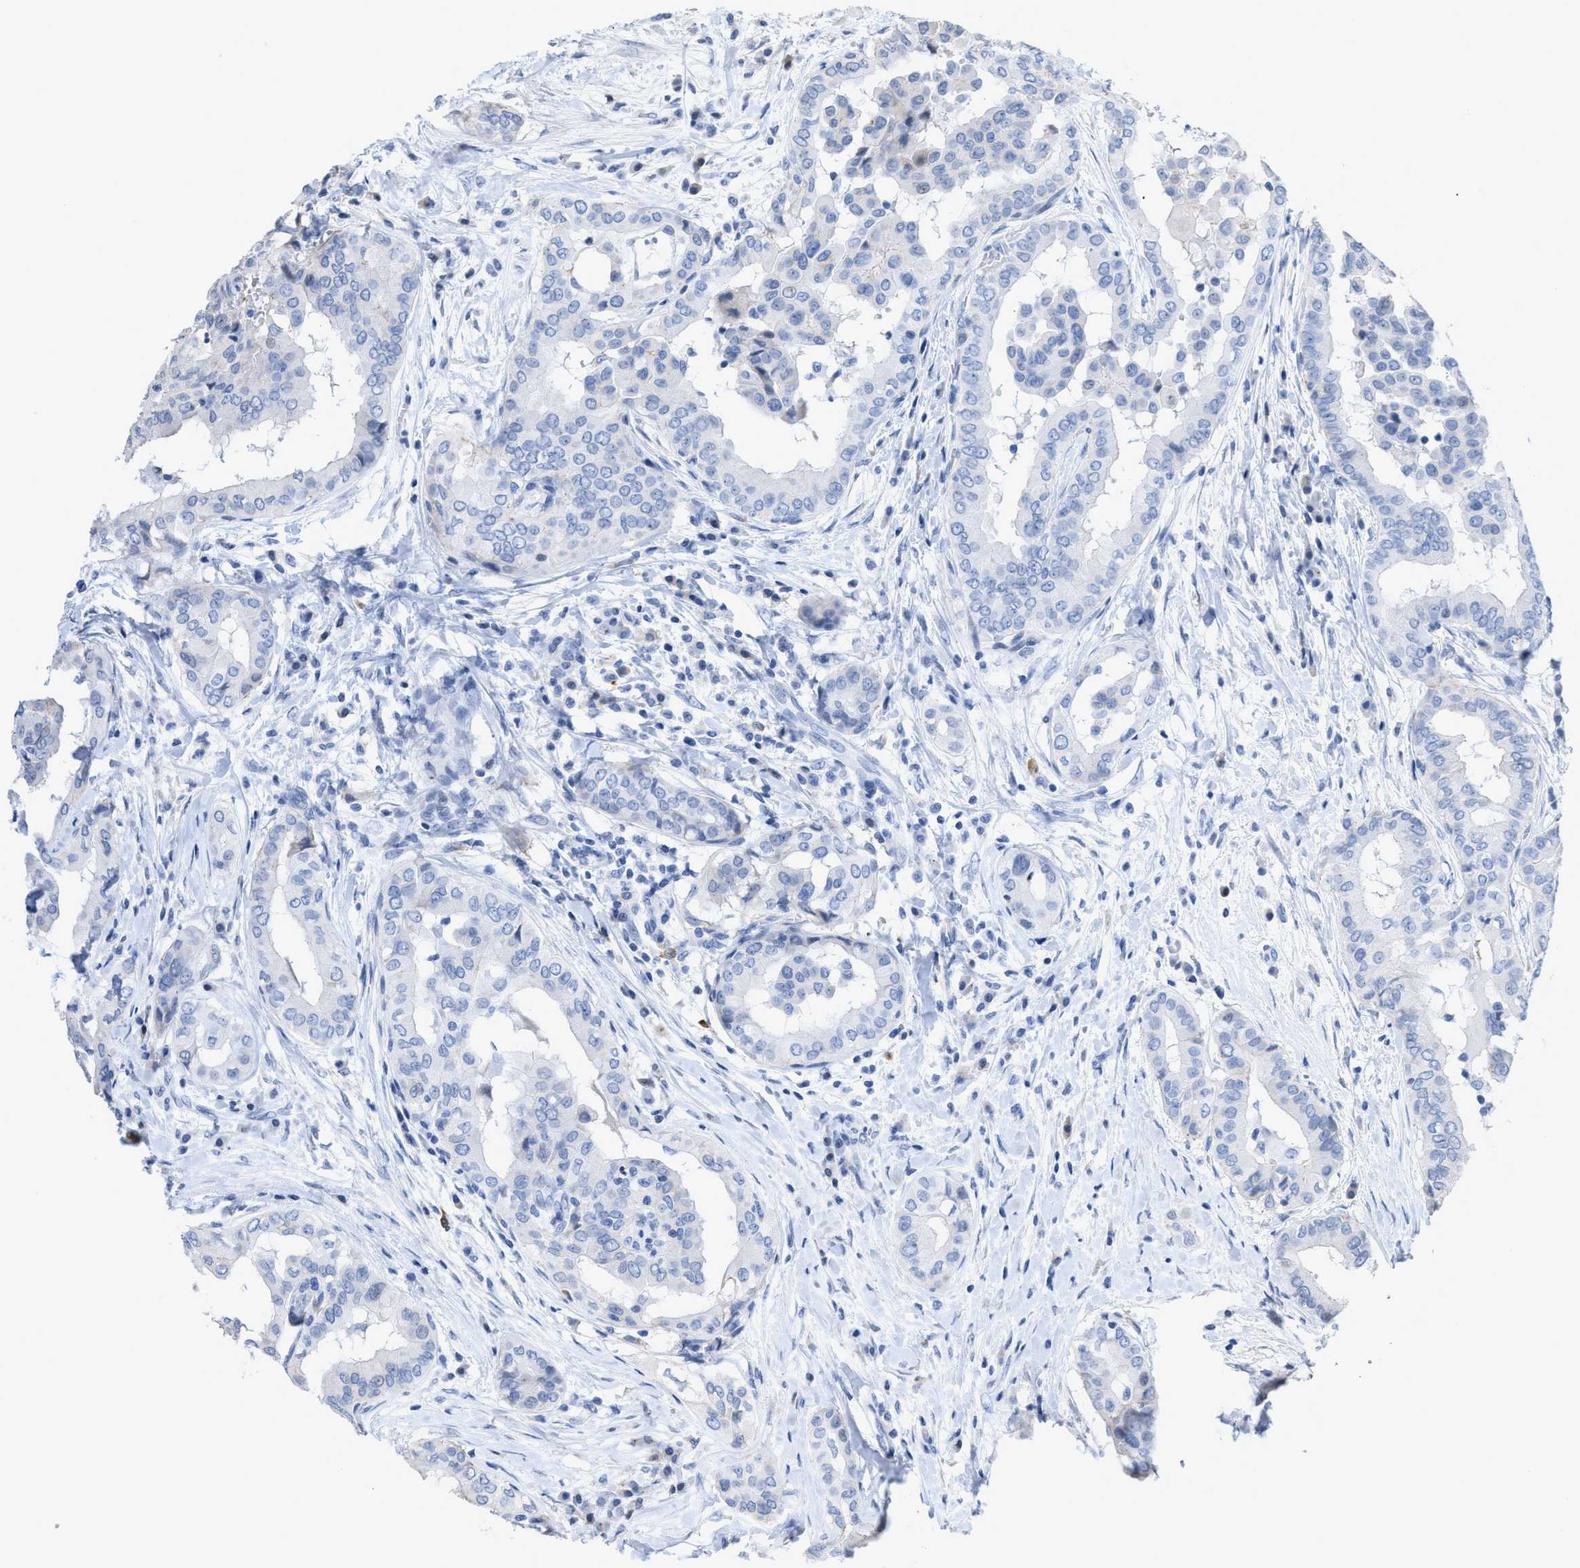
{"staining": {"intensity": "negative", "quantity": "none", "location": "none"}, "tissue": "thyroid cancer", "cell_type": "Tumor cells", "image_type": "cancer", "snomed": [{"axis": "morphology", "description": "Papillary adenocarcinoma, NOS"}, {"axis": "topography", "description": "Thyroid gland"}], "caption": "This is a micrograph of immunohistochemistry staining of thyroid cancer, which shows no staining in tumor cells.", "gene": "CRYM", "patient": {"sex": "male", "age": 33}}